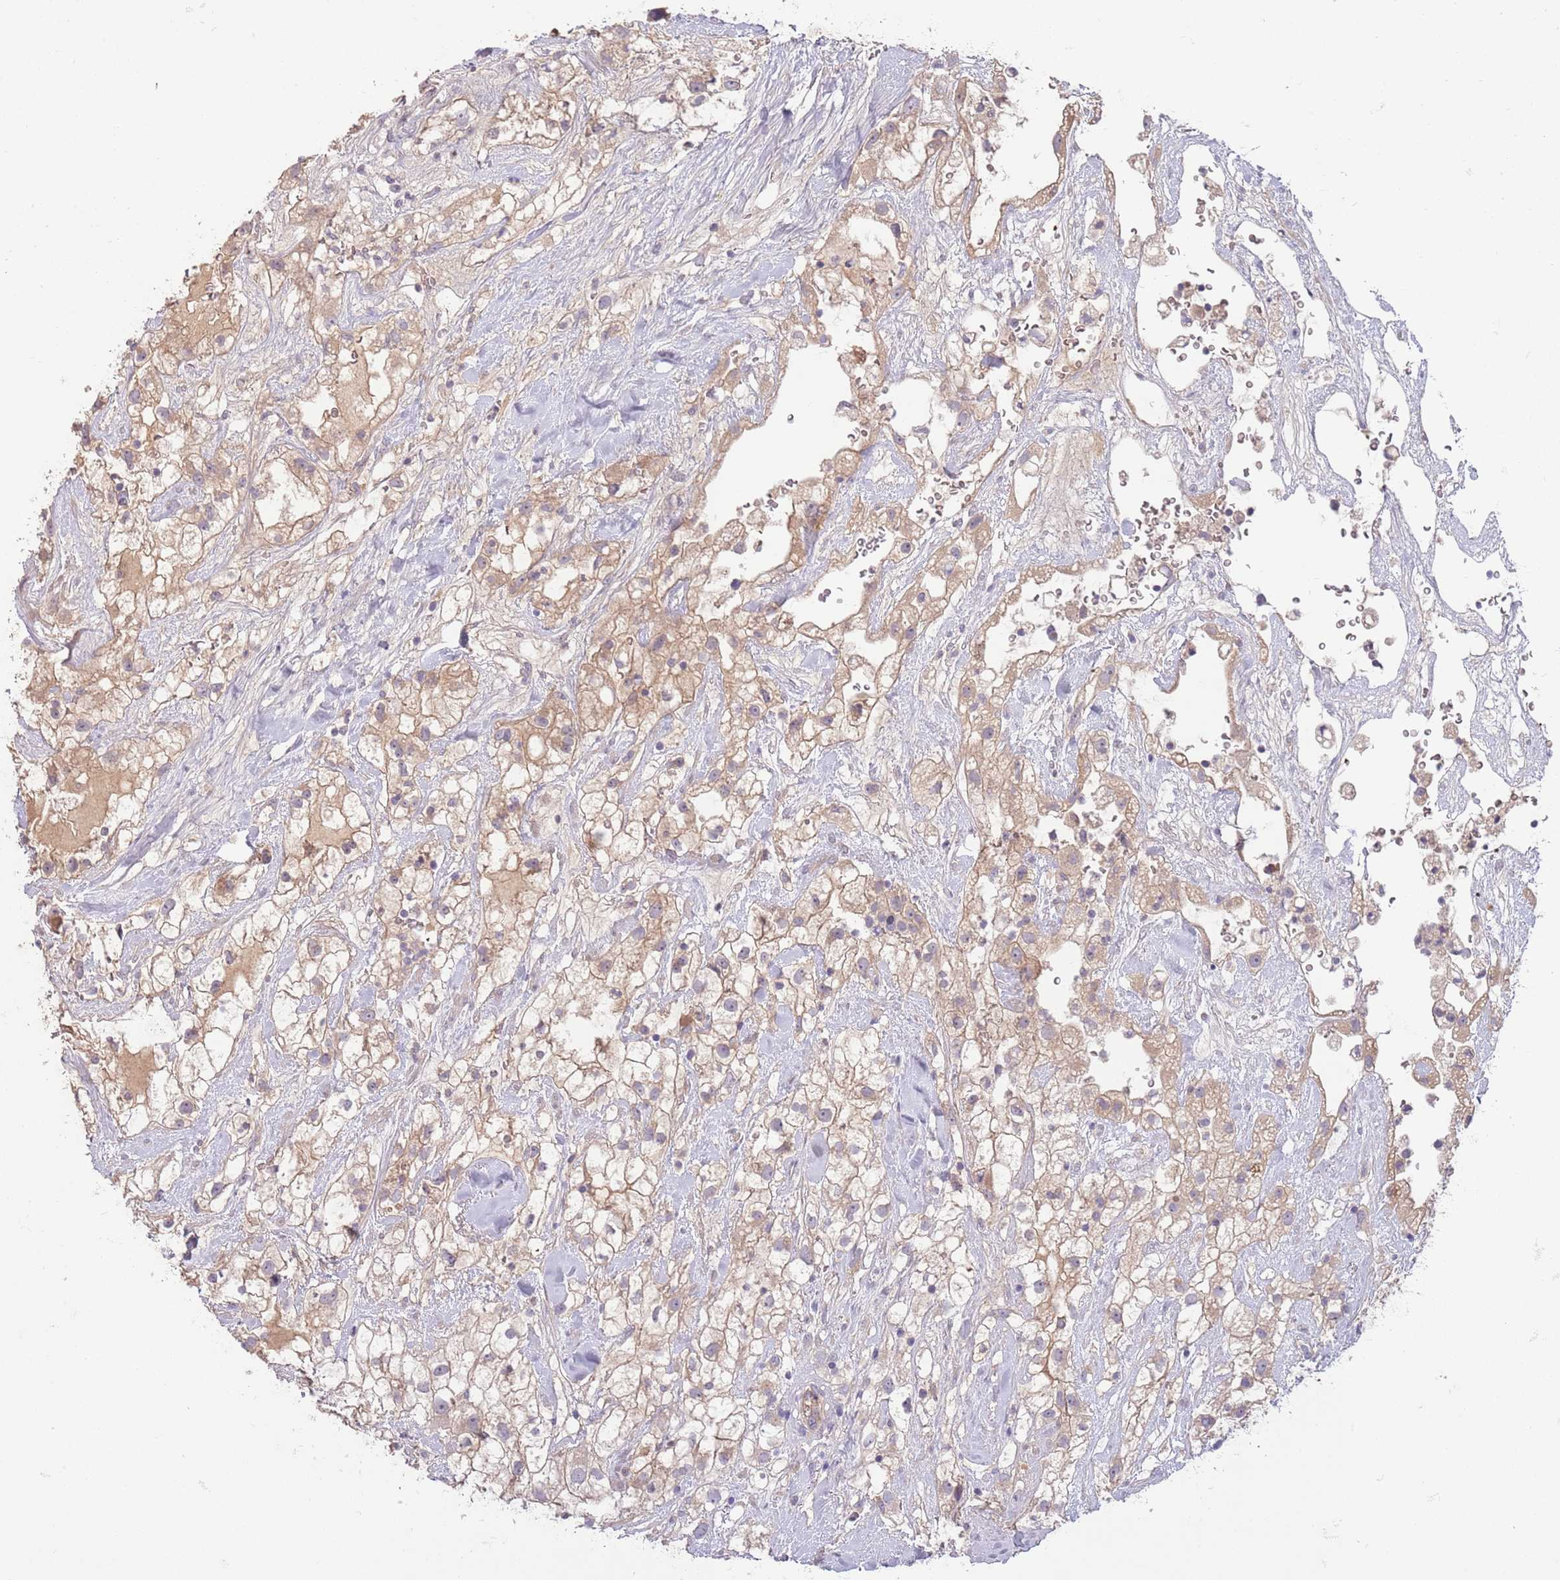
{"staining": {"intensity": "weak", "quantity": ">75%", "location": "cytoplasmic/membranous"}, "tissue": "renal cancer", "cell_type": "Tumor cells", "image_type": "cancer", "snomed": [{"axis": "morphology", "description": "Adenocarcinoma, NOS"}, {"axis": "topography", "description": "Kidney"}], "caption": "A brown stain highlights weak cytoplasmic/membranous staining of a protein in renal cancer tumor cells.", "gene": "SAV1", "patient": {"sex": "male", "age": 59}}